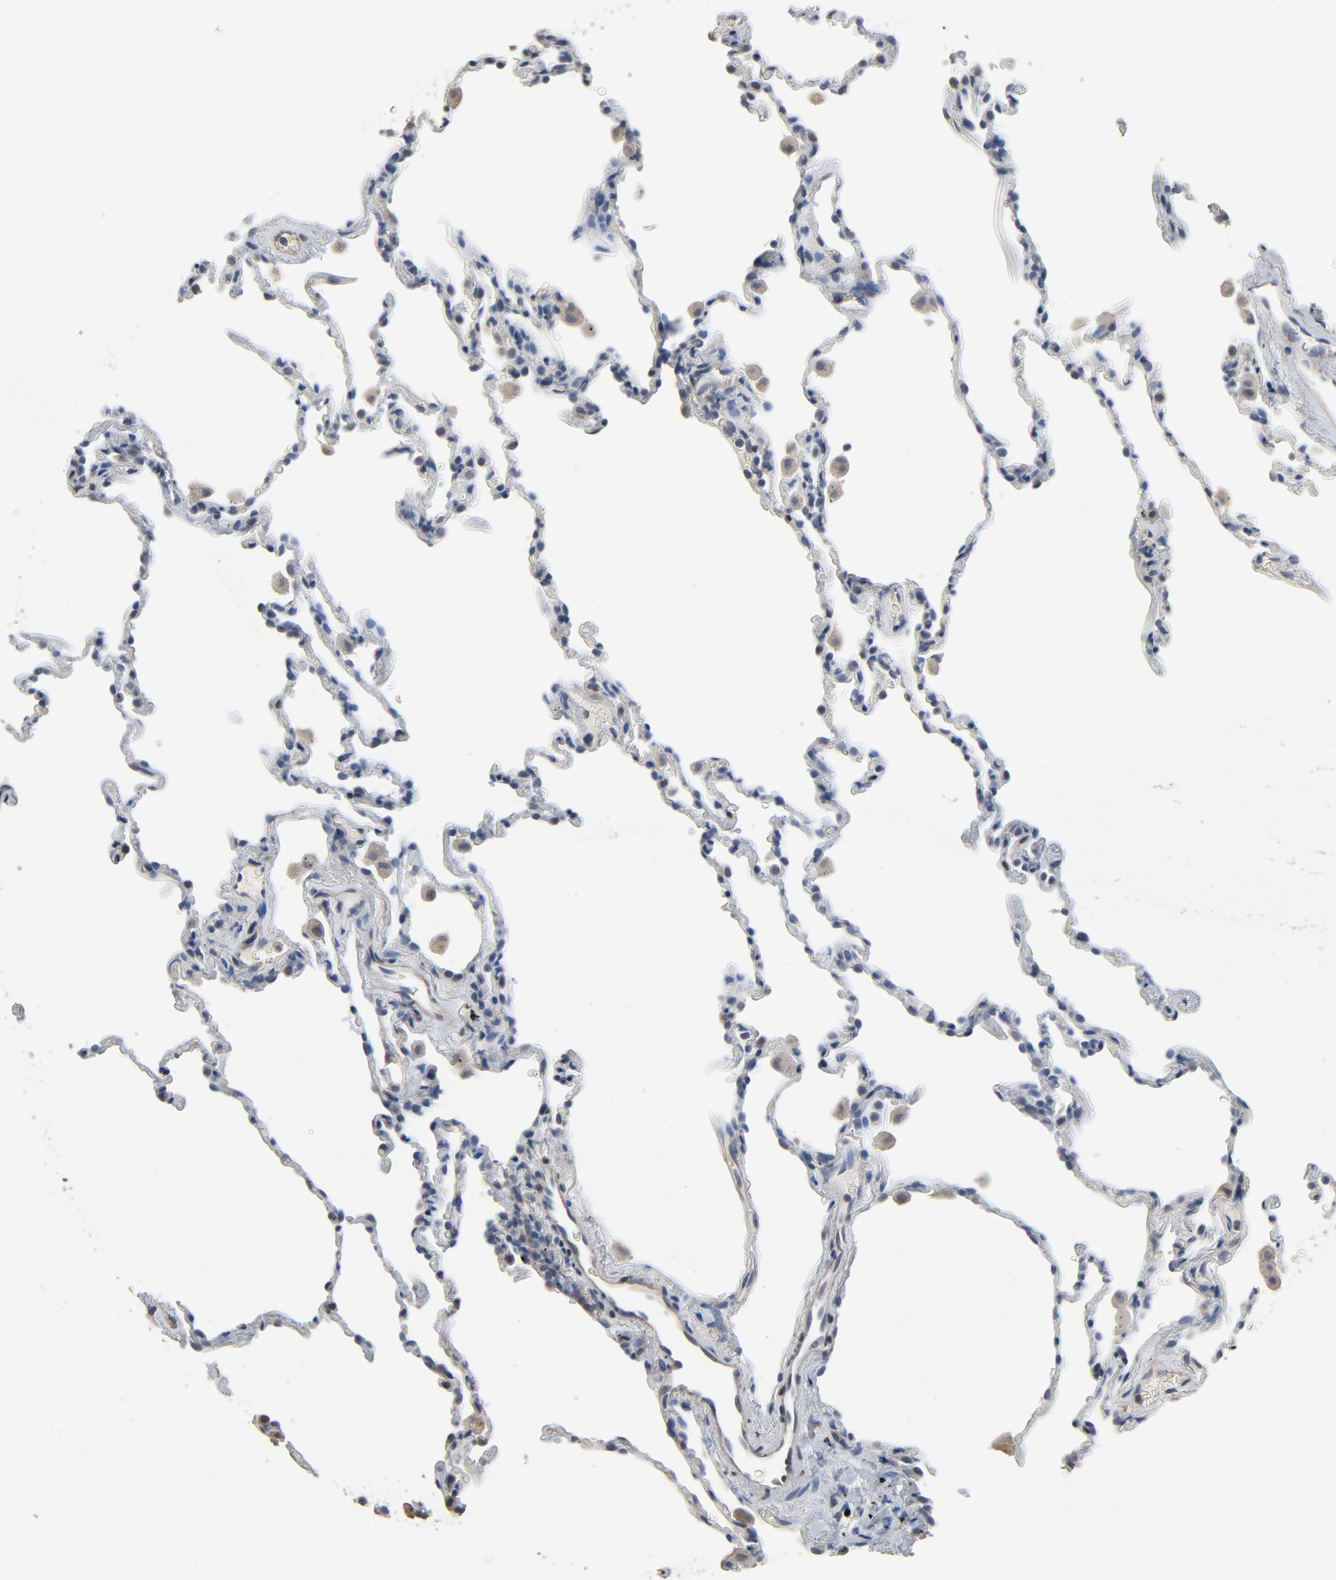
{"staining": {"intensity": "negative", "quantity": "none", "location": "none"}, "tissue": "lung", "cell_type": "Alveolar cells", "image_type": "normal", "snomed": [{"axis": "morphology", "description": "Normal tissue, NOS"}, {"axis": "morphology", "description": "Soft tissue tumor metastatic"}, {"axis": "topography", "description": "Lung"}], "caption": "Immunohistochemistry (IHC) histopathology image of benign lung stained for a protein (brown), which demonstrates no staining in alveolar cells. (DAB immunohistochemistry, high magnification).", "gene": "SOX6", "patient": {"sex": "male", "age": 59}}